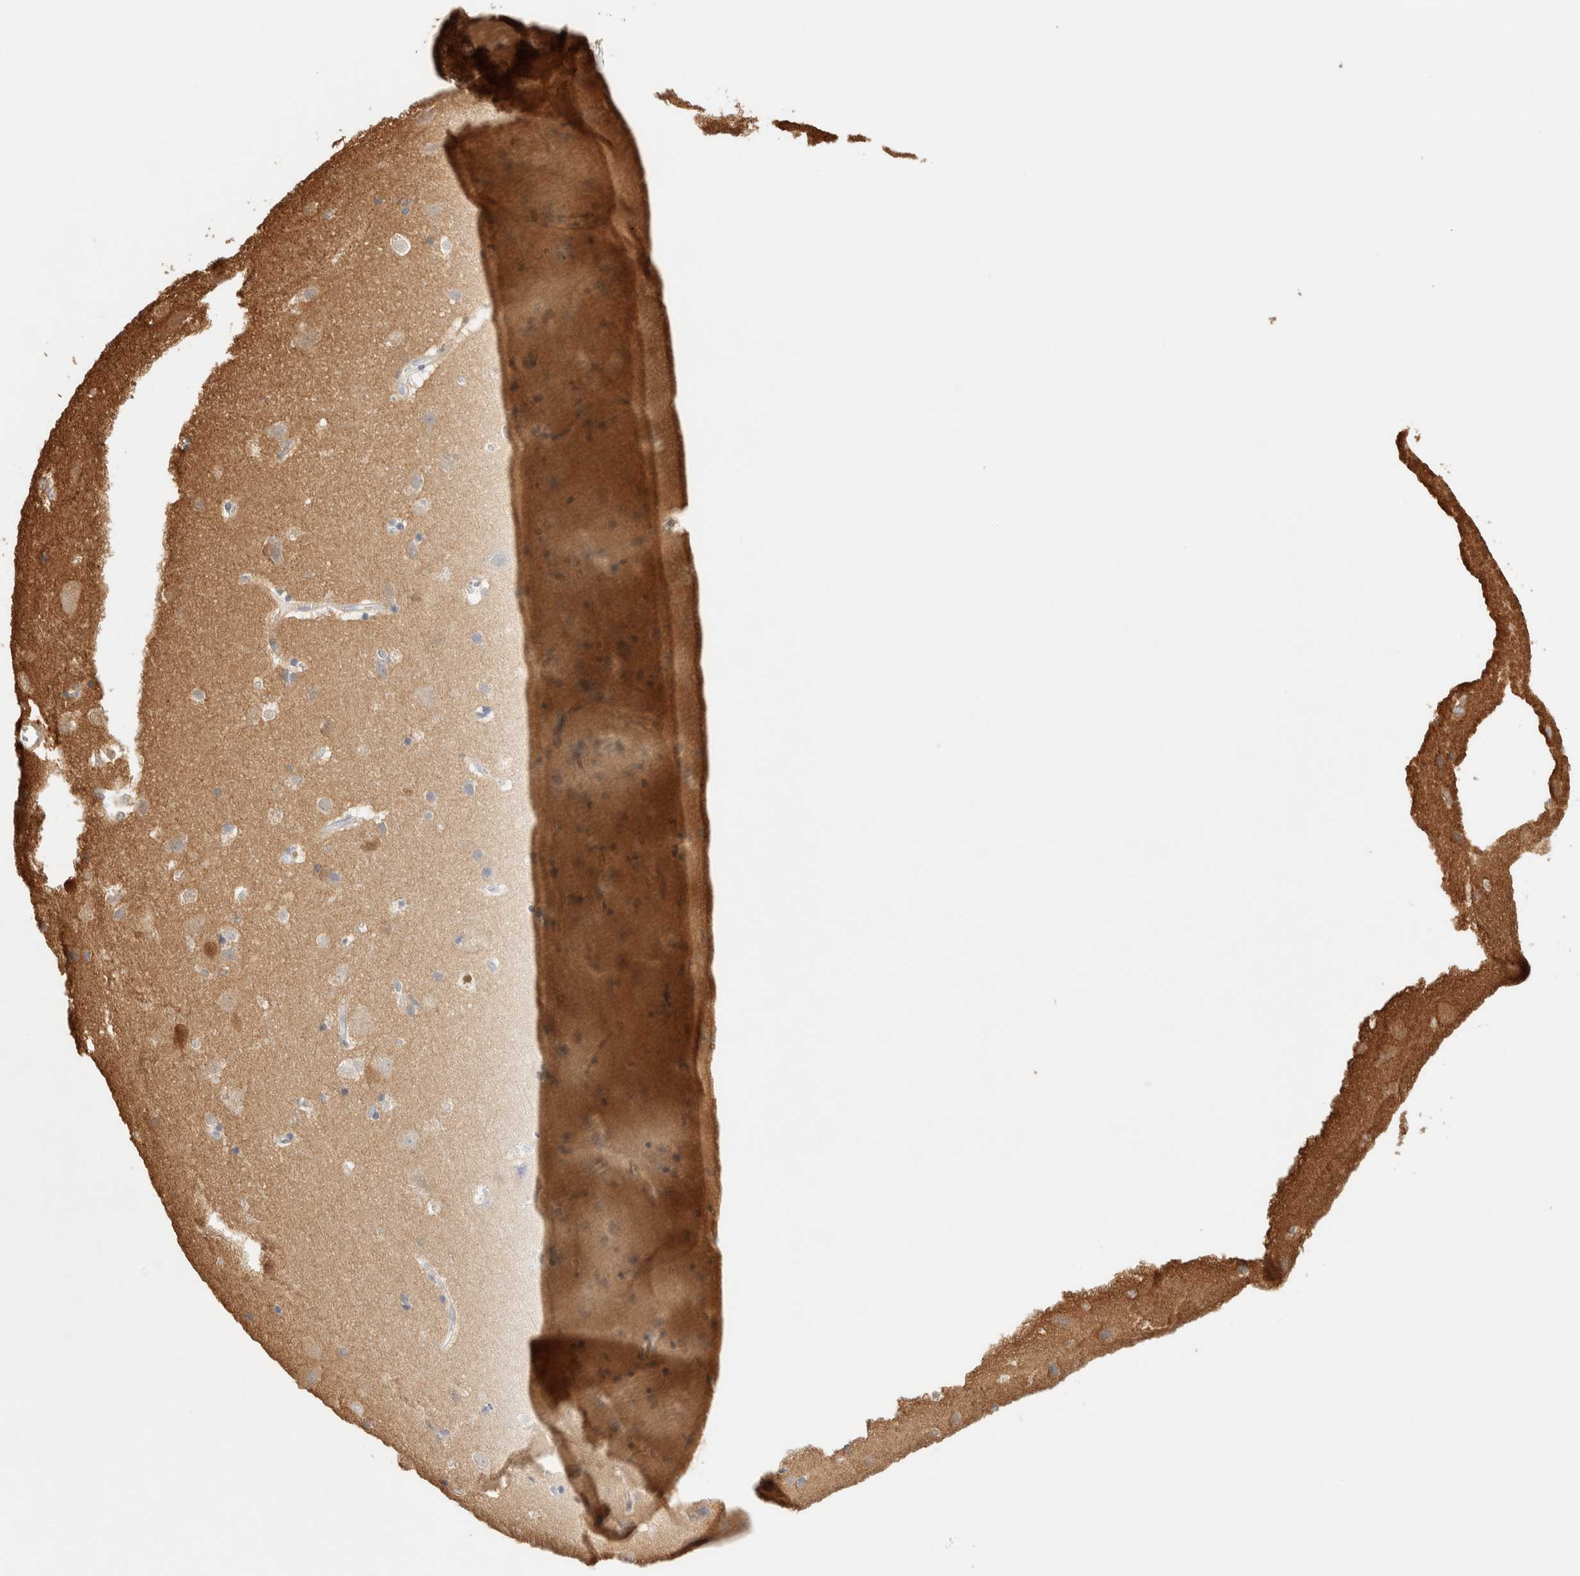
{"staining": {"intensity": "negative", "quantity": "none", "location": "none"}, "tissue": "cerebral cortex", "cell_type": "Endothelial cells", "image_type": "normal", "snomed": [{"axis": "morphology", "description": "Normal tissue, NOS"}, {"axis": "topography", "description": "Cerebral cortex"}], "caption": "An immunohistochemistry (IHC) micrograph of benign cerebral cortex is shown. There is no staining in endothelial cells of cerebral cortex.", "gene": "ZBTB37", "patient": {"sex": "male", "age": 54}}